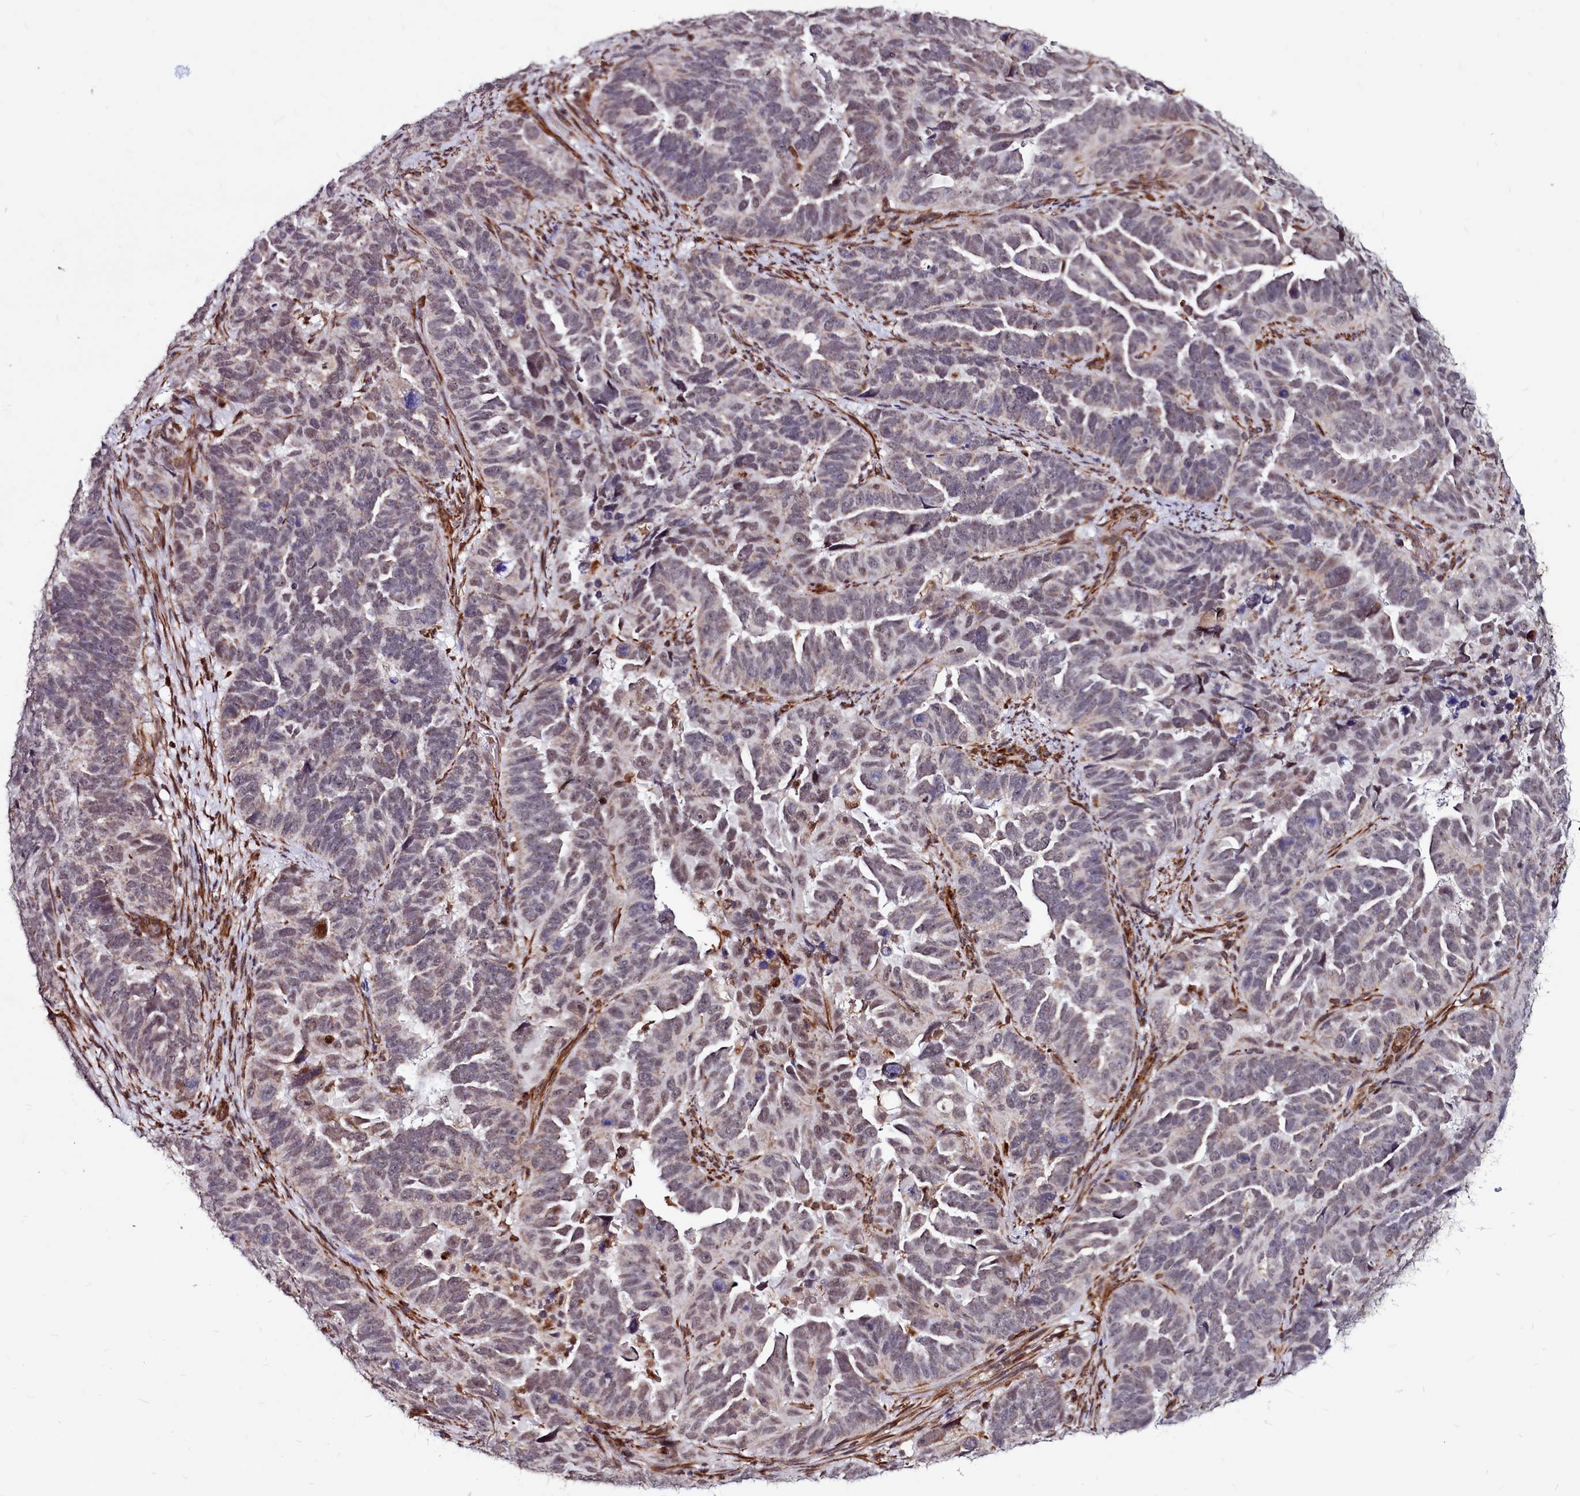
{"staining": {"intensity": "weak", "quantity": "<25%", "location": "nuclear"}, "tissue": "endometrial cancer", "cell_type": "Tumor cells", "image_type": "cancer", "snomed": [{"axis": "morphology", "description": "Adenocarcinoma, NOS"}, {"axis": "topography", "description": "Endometrium"}], "caption": "An immunohistochemistry (IHC) micrograph of adenocarcinoma (endometrial) is shown. There is no staining in tumor cells of adenocarcinoma (endometrial). (DAB immunohistochemistry, high magnification).", "gene": "CLK3", "patient": {"sex": "female", "age": 65}}